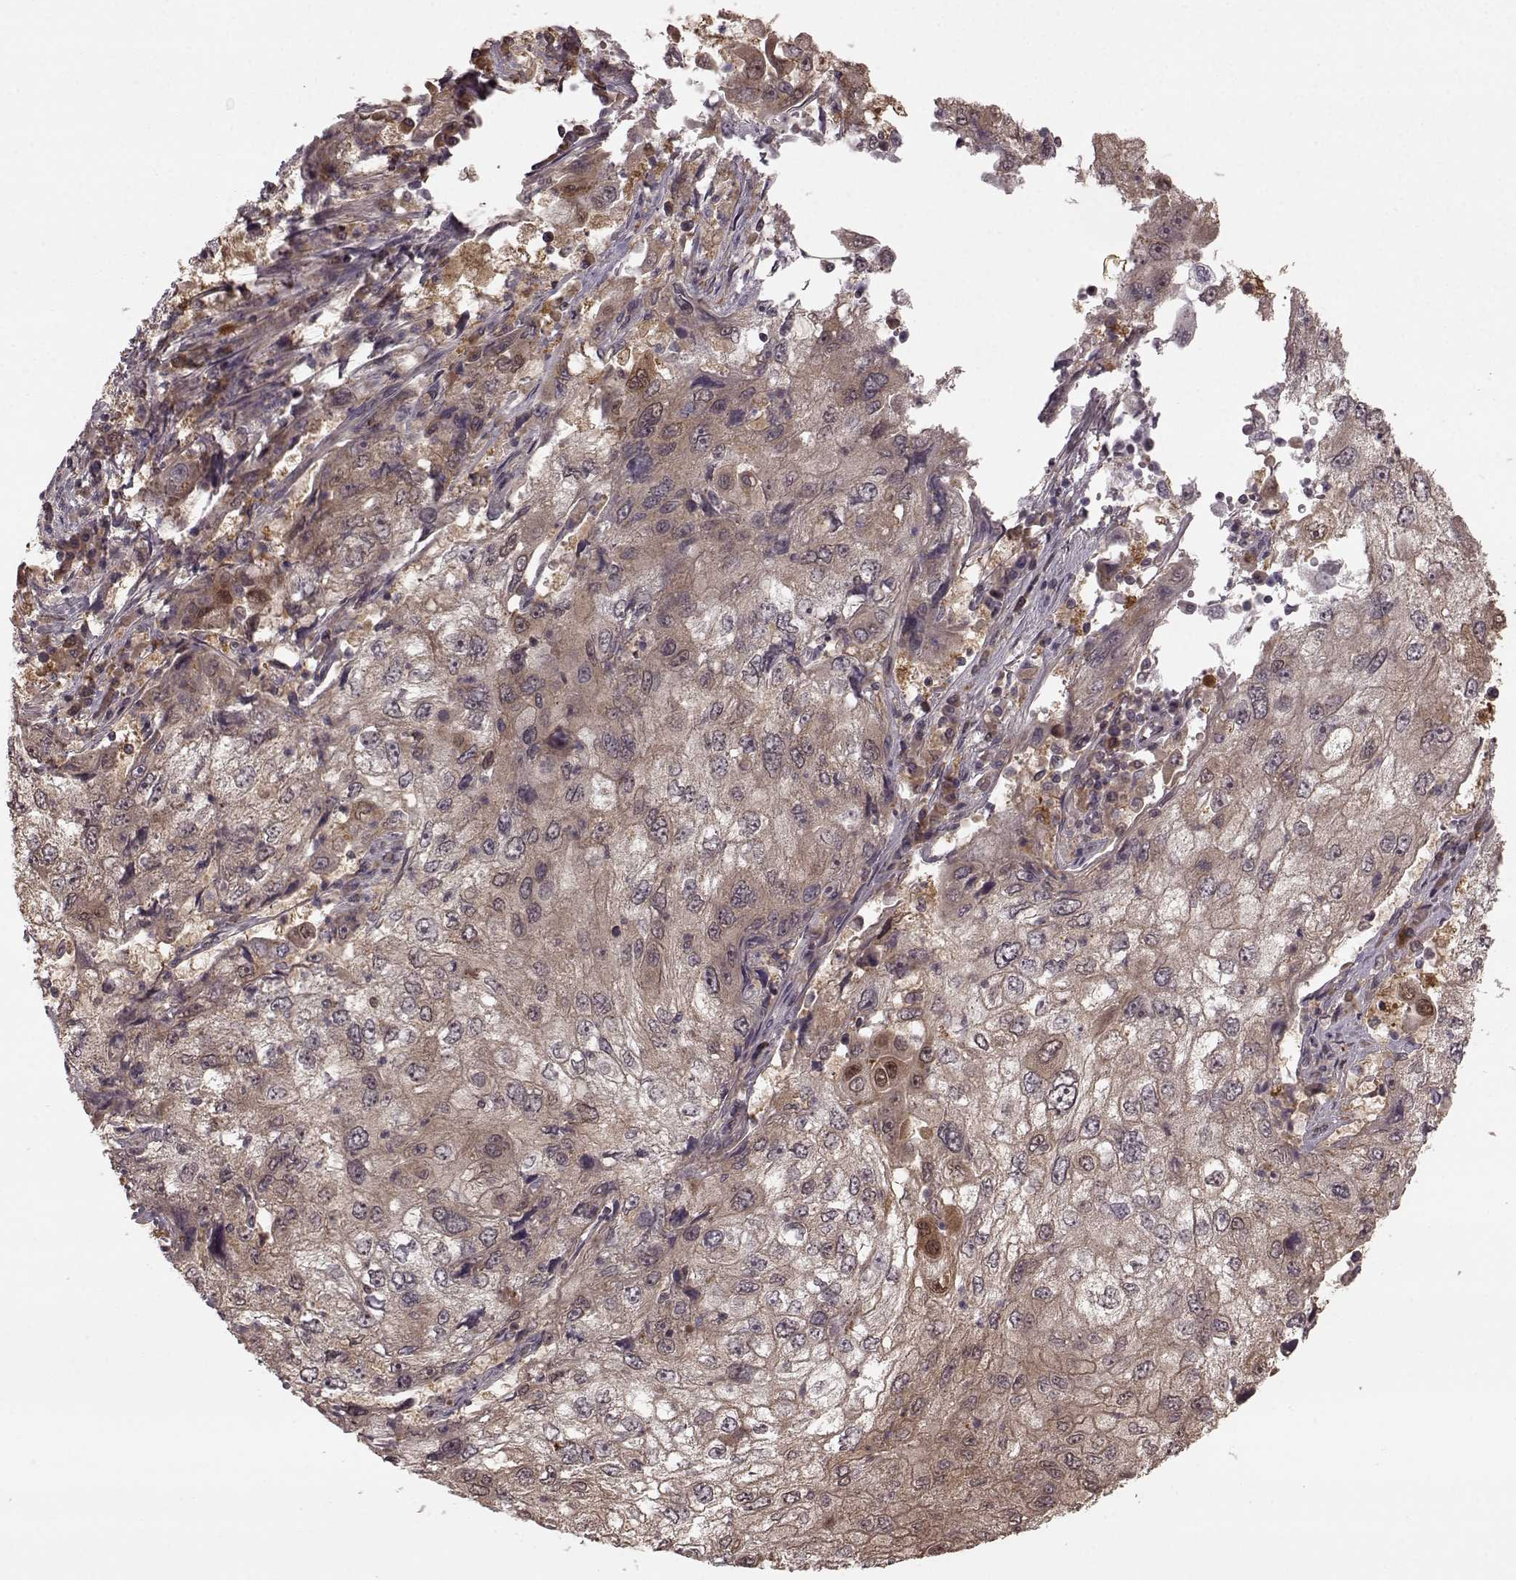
{"staining": {"intensity": "weak", "quantity": ">75%", "location": "cytoplasmic/membranous"}, "tissue": "cervical cancer", "cell_type": "Tumor cells", "image_type": "cancer", "snomed": [{"axis": "morphology", "description": "Squamous cell carcinoma, NOS"}, {"axis": "topography", "description": "Cervix"}], "caption": "Protein expression analysis of human cervical squamous cell carcinoma reveals weak cytoplasmic/membranous positivity in approximately >75% of tumor cells.", "gene": "GSS", "patient": {"sex": "female", "age": 36}}